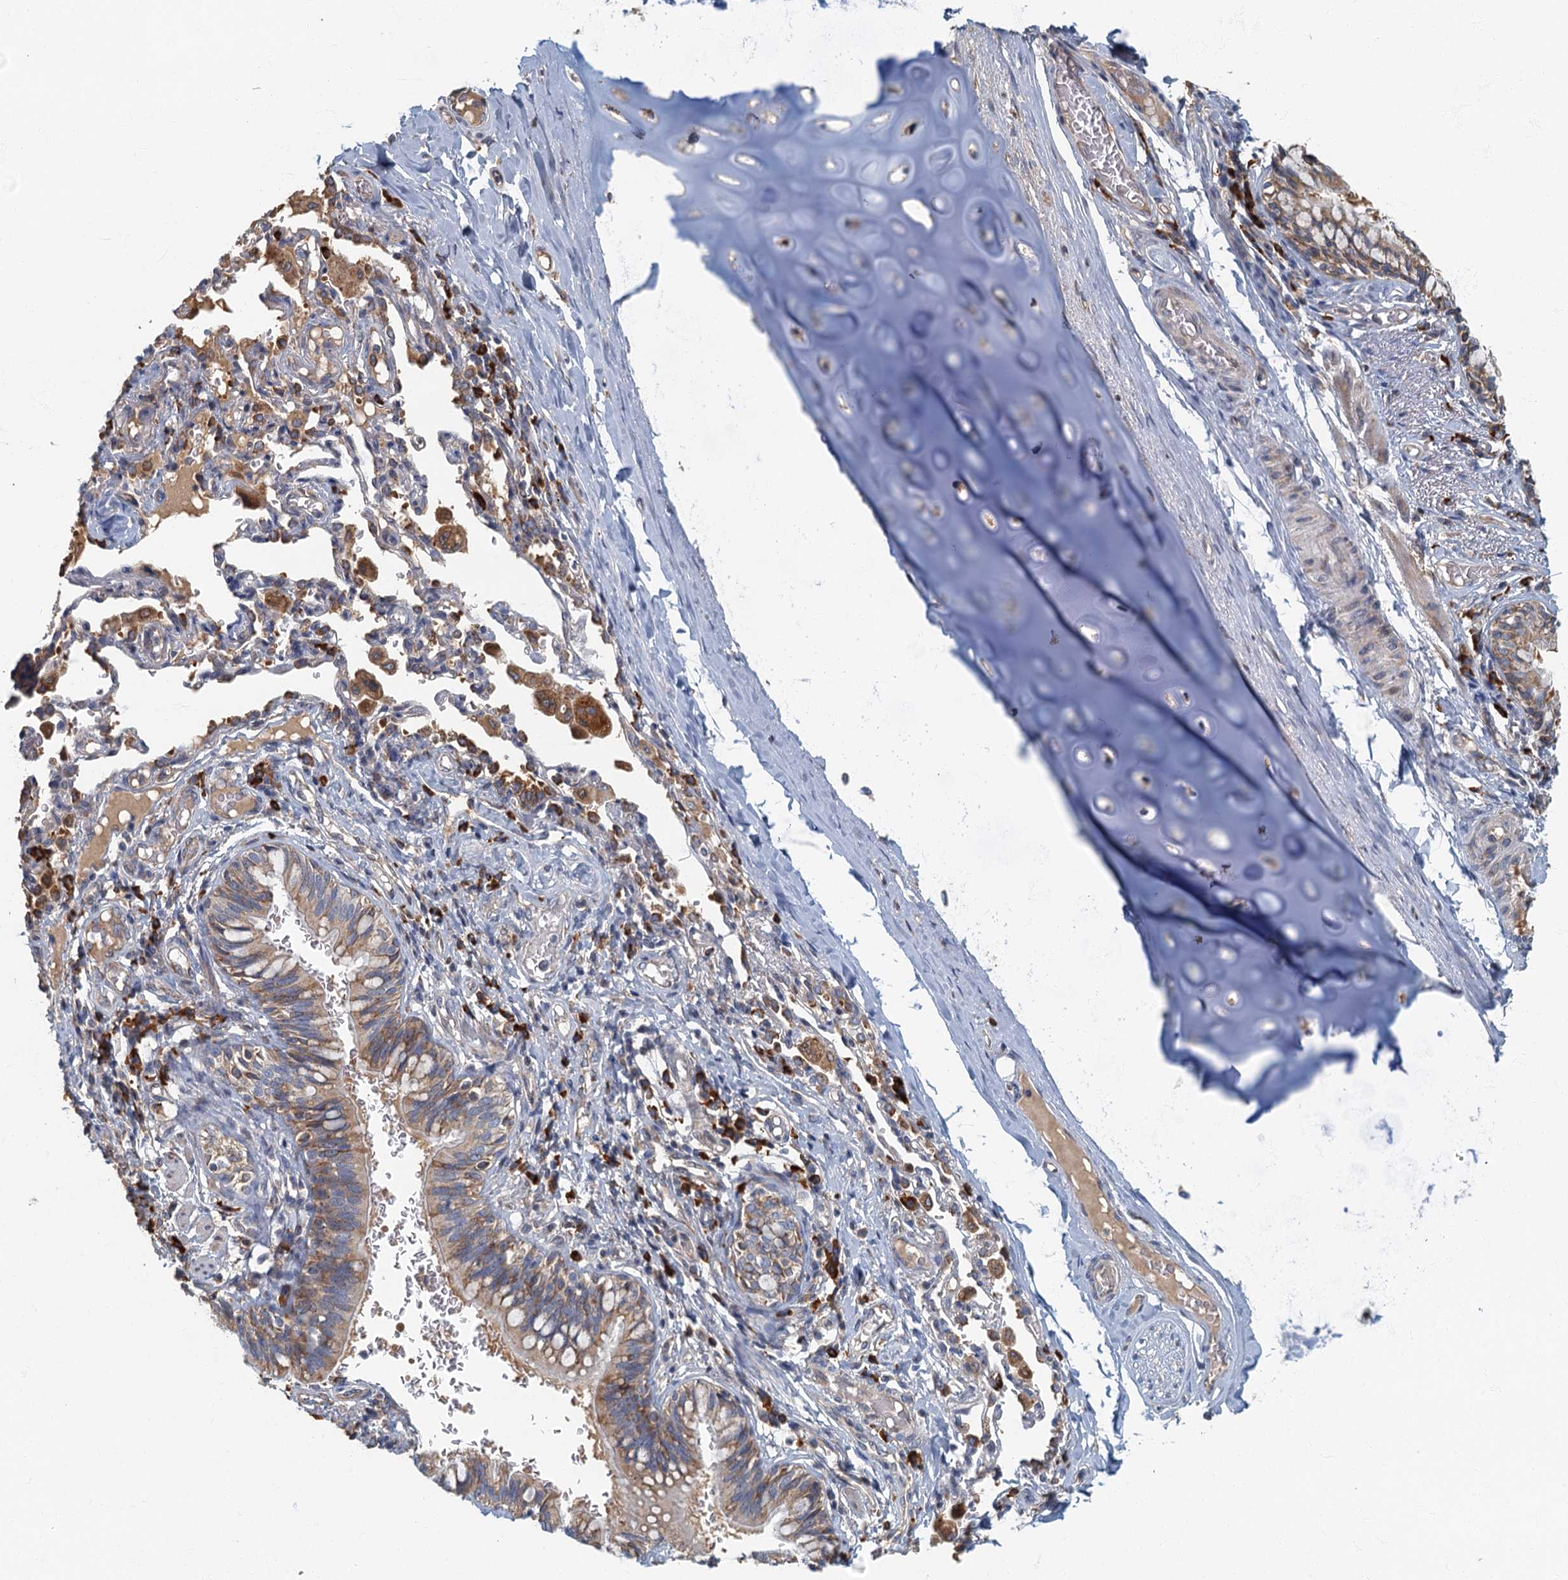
{"staining": {"intensity": "weak", "quantity": "25%-75%", "location": "cytoplasmic/membranous"}, "tissue": "bronchus", "cell_type": "Respiratory epithelial cells", "image_type": "normal", "snomed": [{"axis": "morphology", "description": "Normal tissue, NOS"}, {"axis": "topography", "description": "Cartilage tissue"}, {"axis": "topography", "description": "Bronchus"}], "caption": "Unremarkable bronchus displays weak cytoplasmic/membranous staining in approximately 25%-75% of respiratory epithelial cells.", "gene": "SPDYC", "patient": {"sex": "female", "age": 36}}